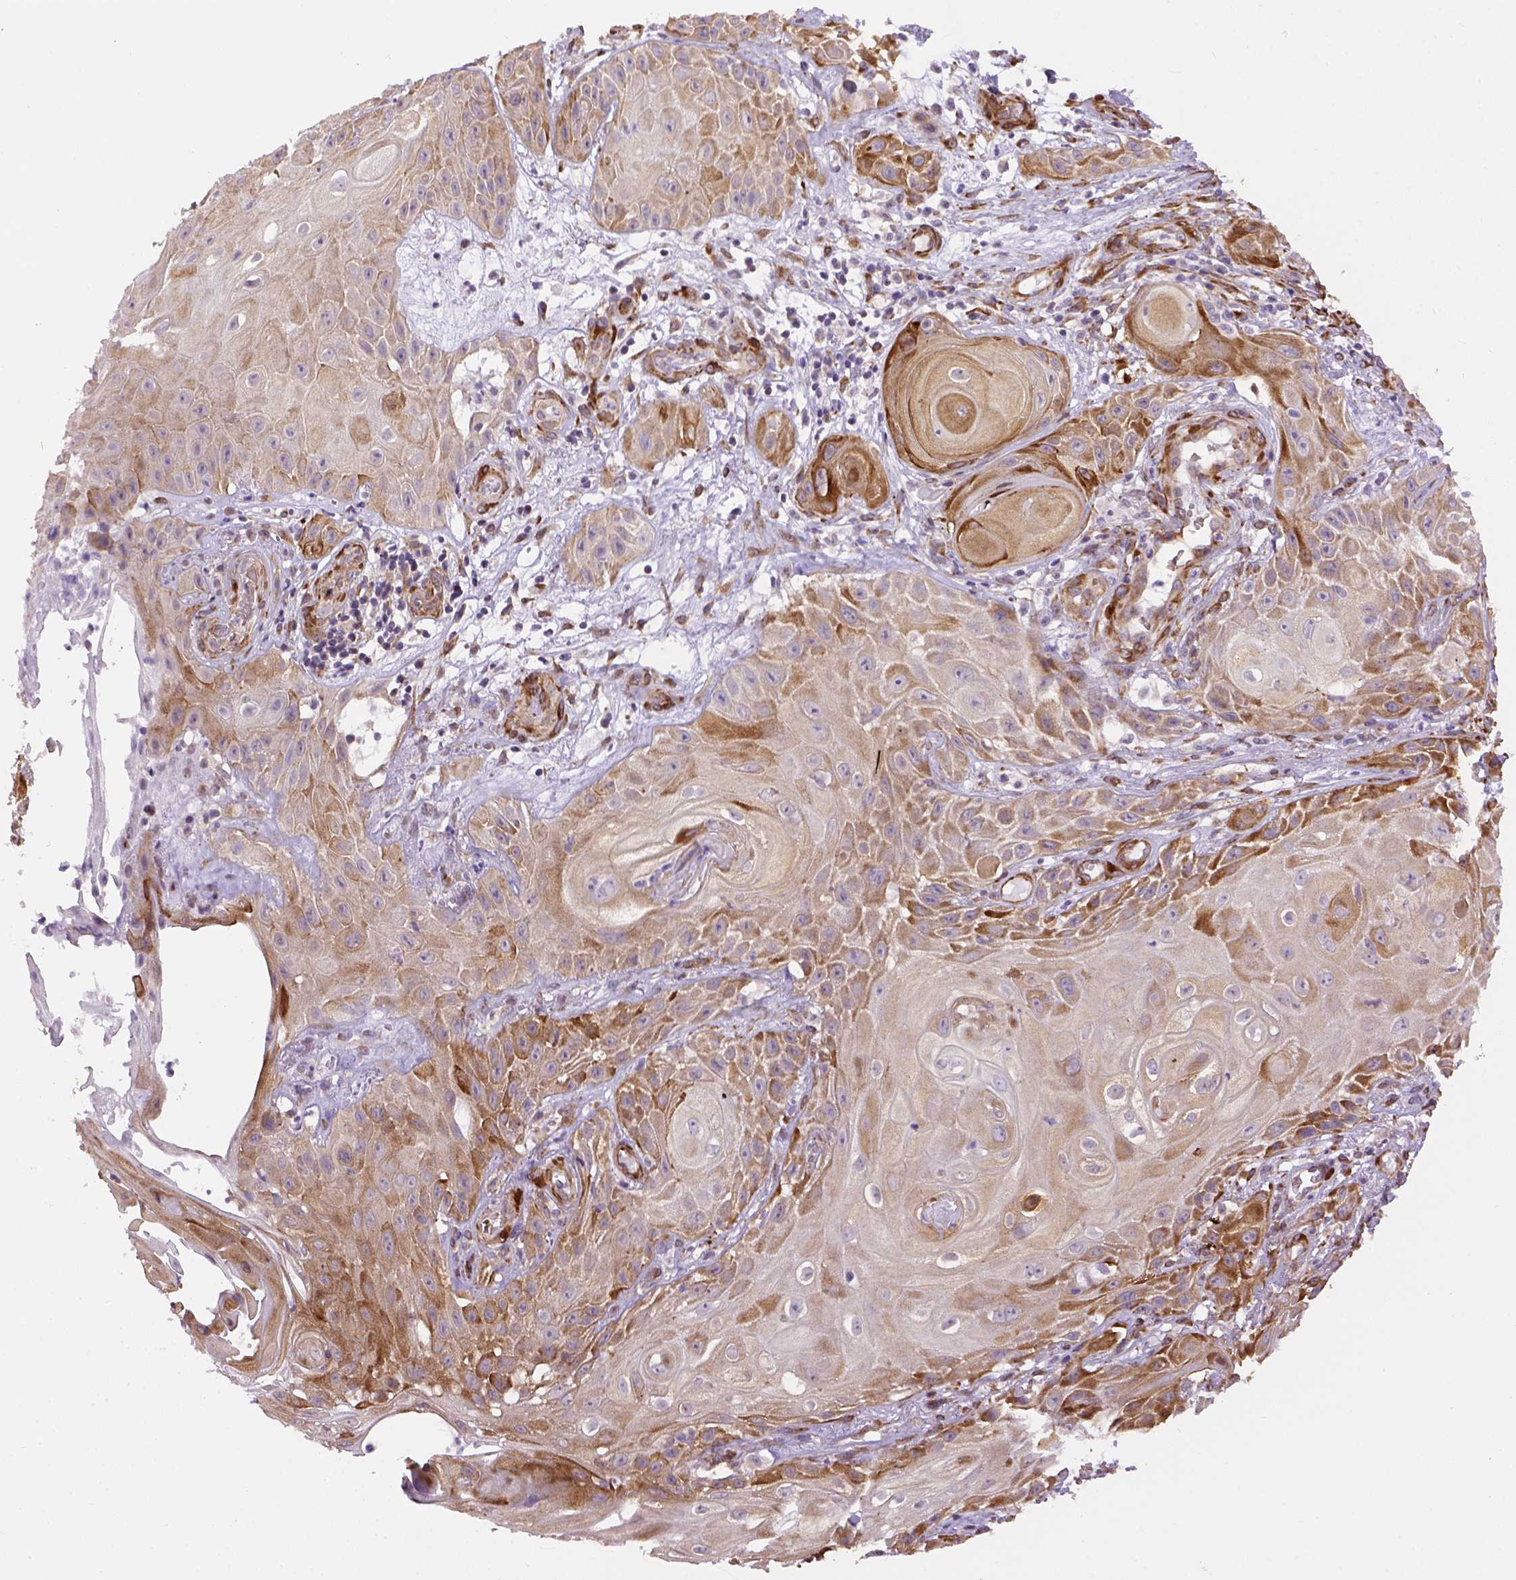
{"staining": {"intensity": "negative", "quantity": "none", "location": "none"}, "tissue": "skin cancer", "cell_type": "Tumor cells", "image_type": "cancer", "snomed": [{"axis": "morphology", "description": "Squamous cell carcinoma, NOS"}, {"axis": "topography", "description": "Skin"}], "caption": "The photomicrograph exhibits no staining of tumor cells in skin cancer. The staining is performed using DAB (3,3'-diaminobenzidine) brown chromogen with nuclei counter-stained in using hematoxylin.", "gene": "KAZN", "patient": {"sex": "male", "age": 62}}